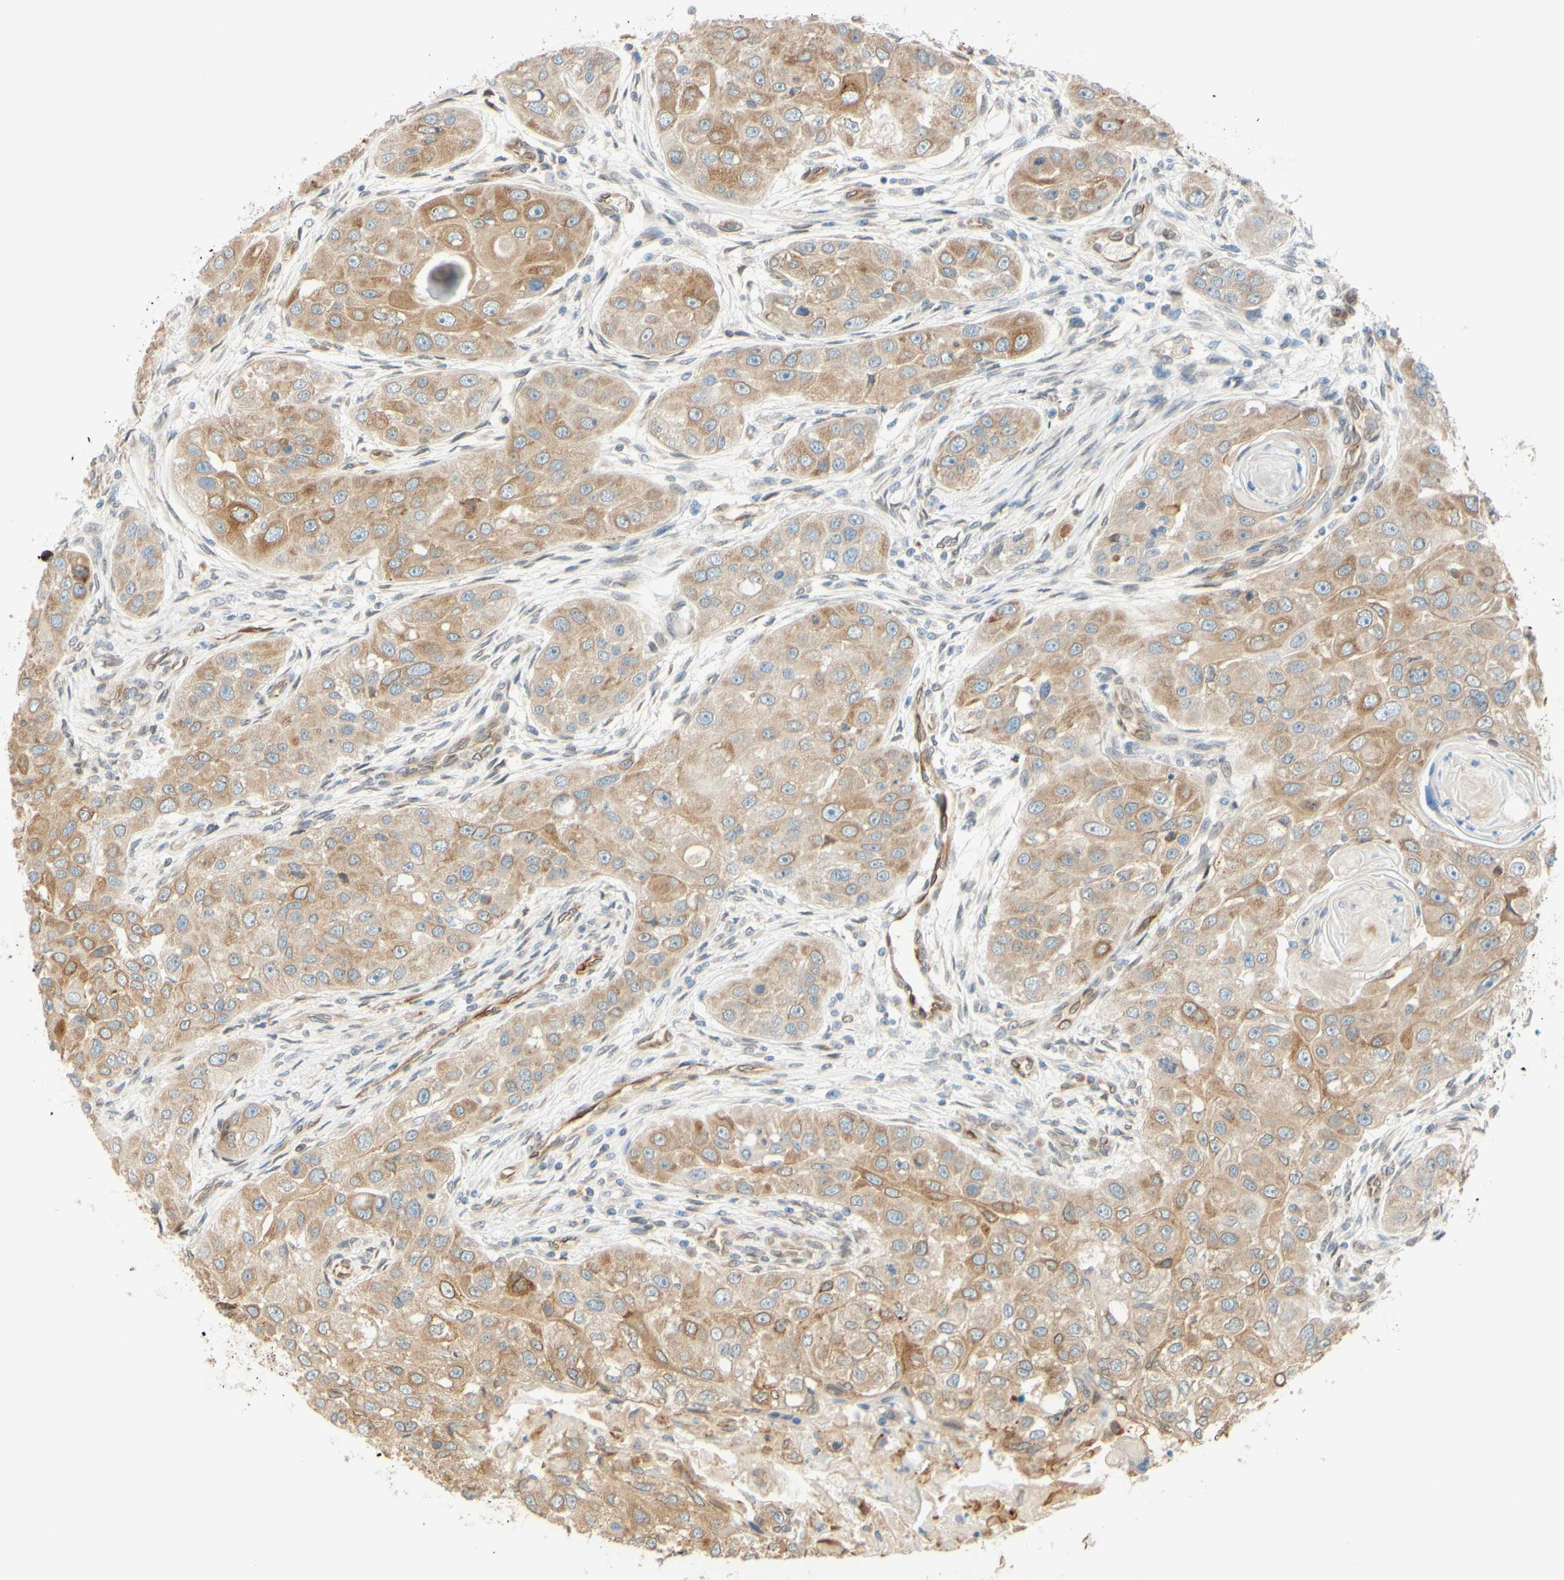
{"staining": {"intensity": "moderate", "quantity": ">75%", "location": "cytoplasmic/membranous,nuclear"}, "tissue": "head and neck cancer", "cell_type": "Tumor cells", "image_type": "cancer", "snomed": [{"axis": "morphology", "description": "Normal tissue, NOS"}, {"axis": "morphology", "description": "Squamous cell carcinoma, NOS"}, {"axis": "topography", "description": "Skeletal muscle"}, {"axis": "topography", "description": "Head-Neck"}], "caption": "Squamous cell carcinoma (head and neck) stained with a brown dye reveals moderate cytoplasmic/membranous and nuclear positive staining in approximately >75% of tumor cells.", "gene": "ENDOD1", "patient": {"sex": "male", "age": 51}}